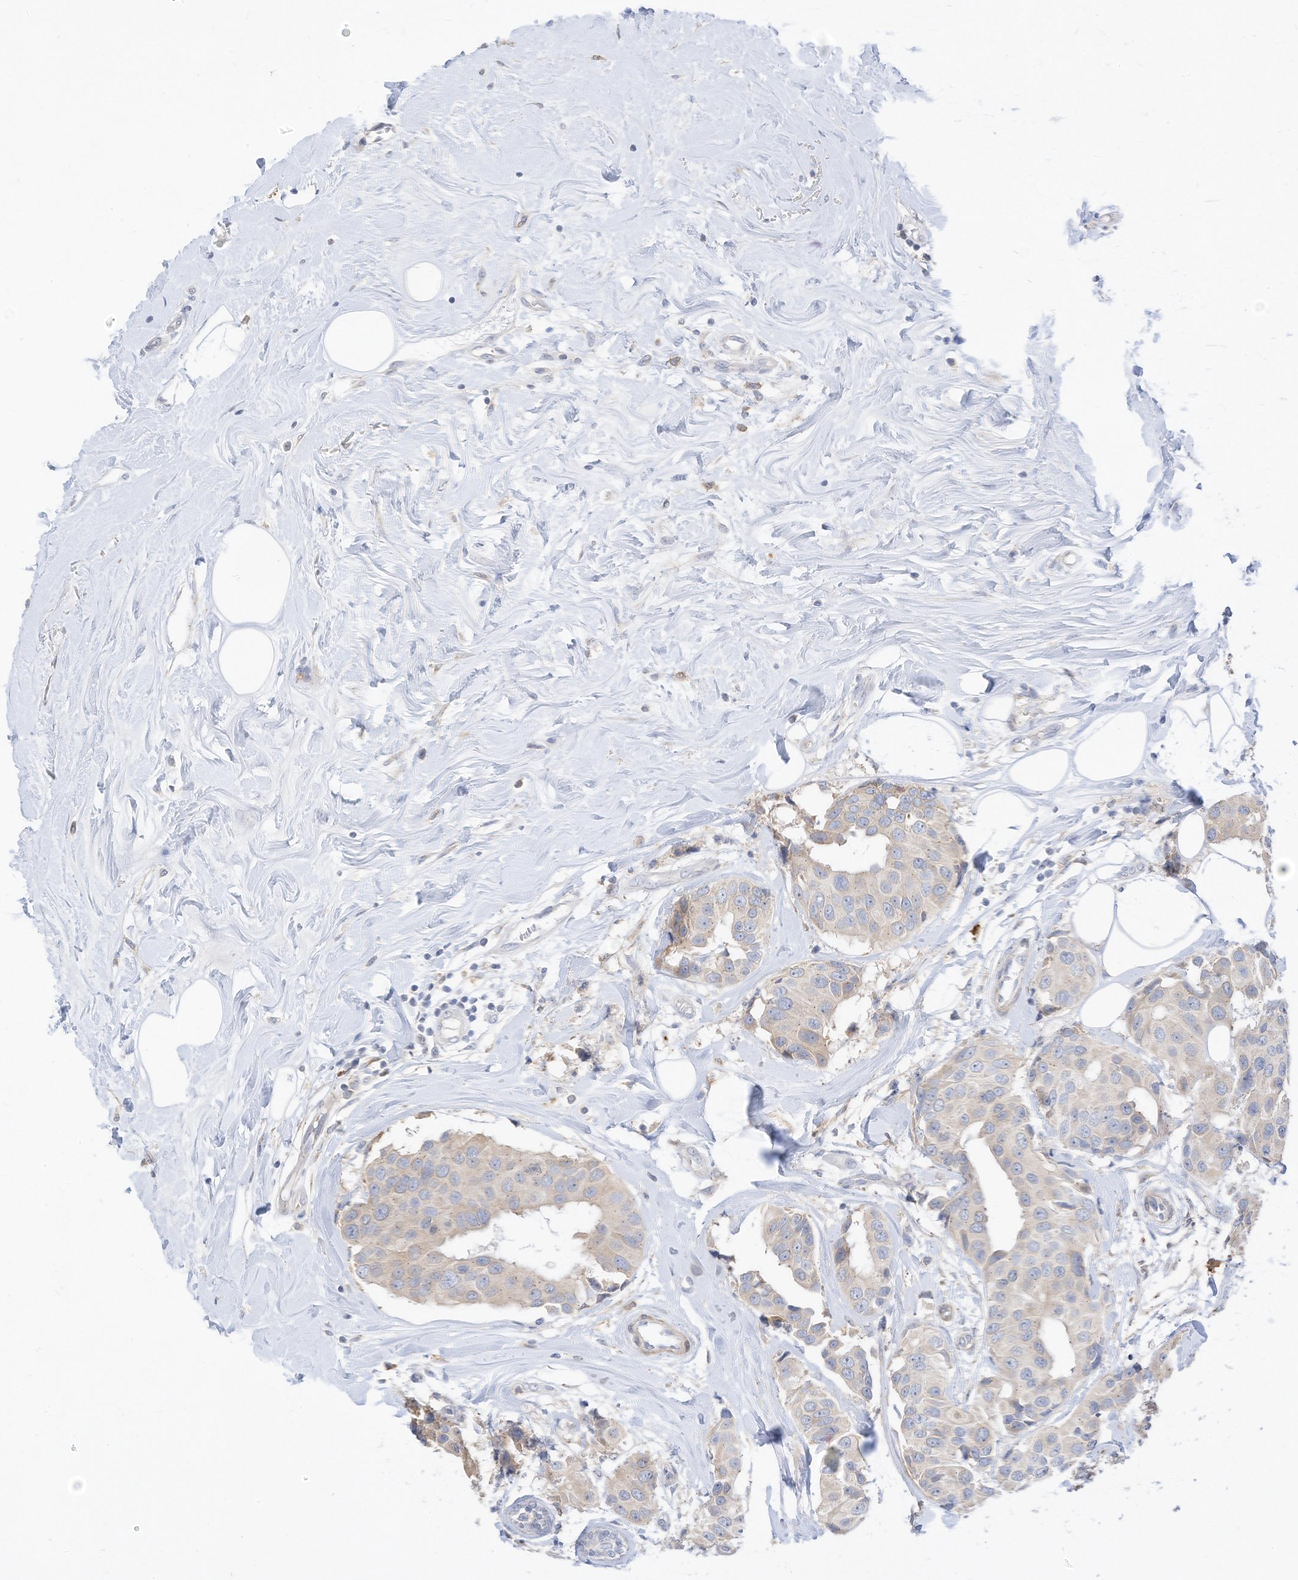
{"staining": {"intensity": "negative", "quantity": "none", "location": "none"}, "tissue": "breast cancer", "cell_type": "Tumor cells", "image_type": "cancer", "snomed": [{"axis": "morphology", "description": "Normal tissue, NOS"}, {"axis": "morphology", "description": "Duct carcinoma"}, {"axis": "topography", "description": "Breast"}], "caption": "DAB immunohistochemical staining of human breast cancer (intraductal carcinoma) exhibits no significant staining in tumor cells.", "gene": "ATP13A1", "patient": {"sex": "female", "age": 39}}